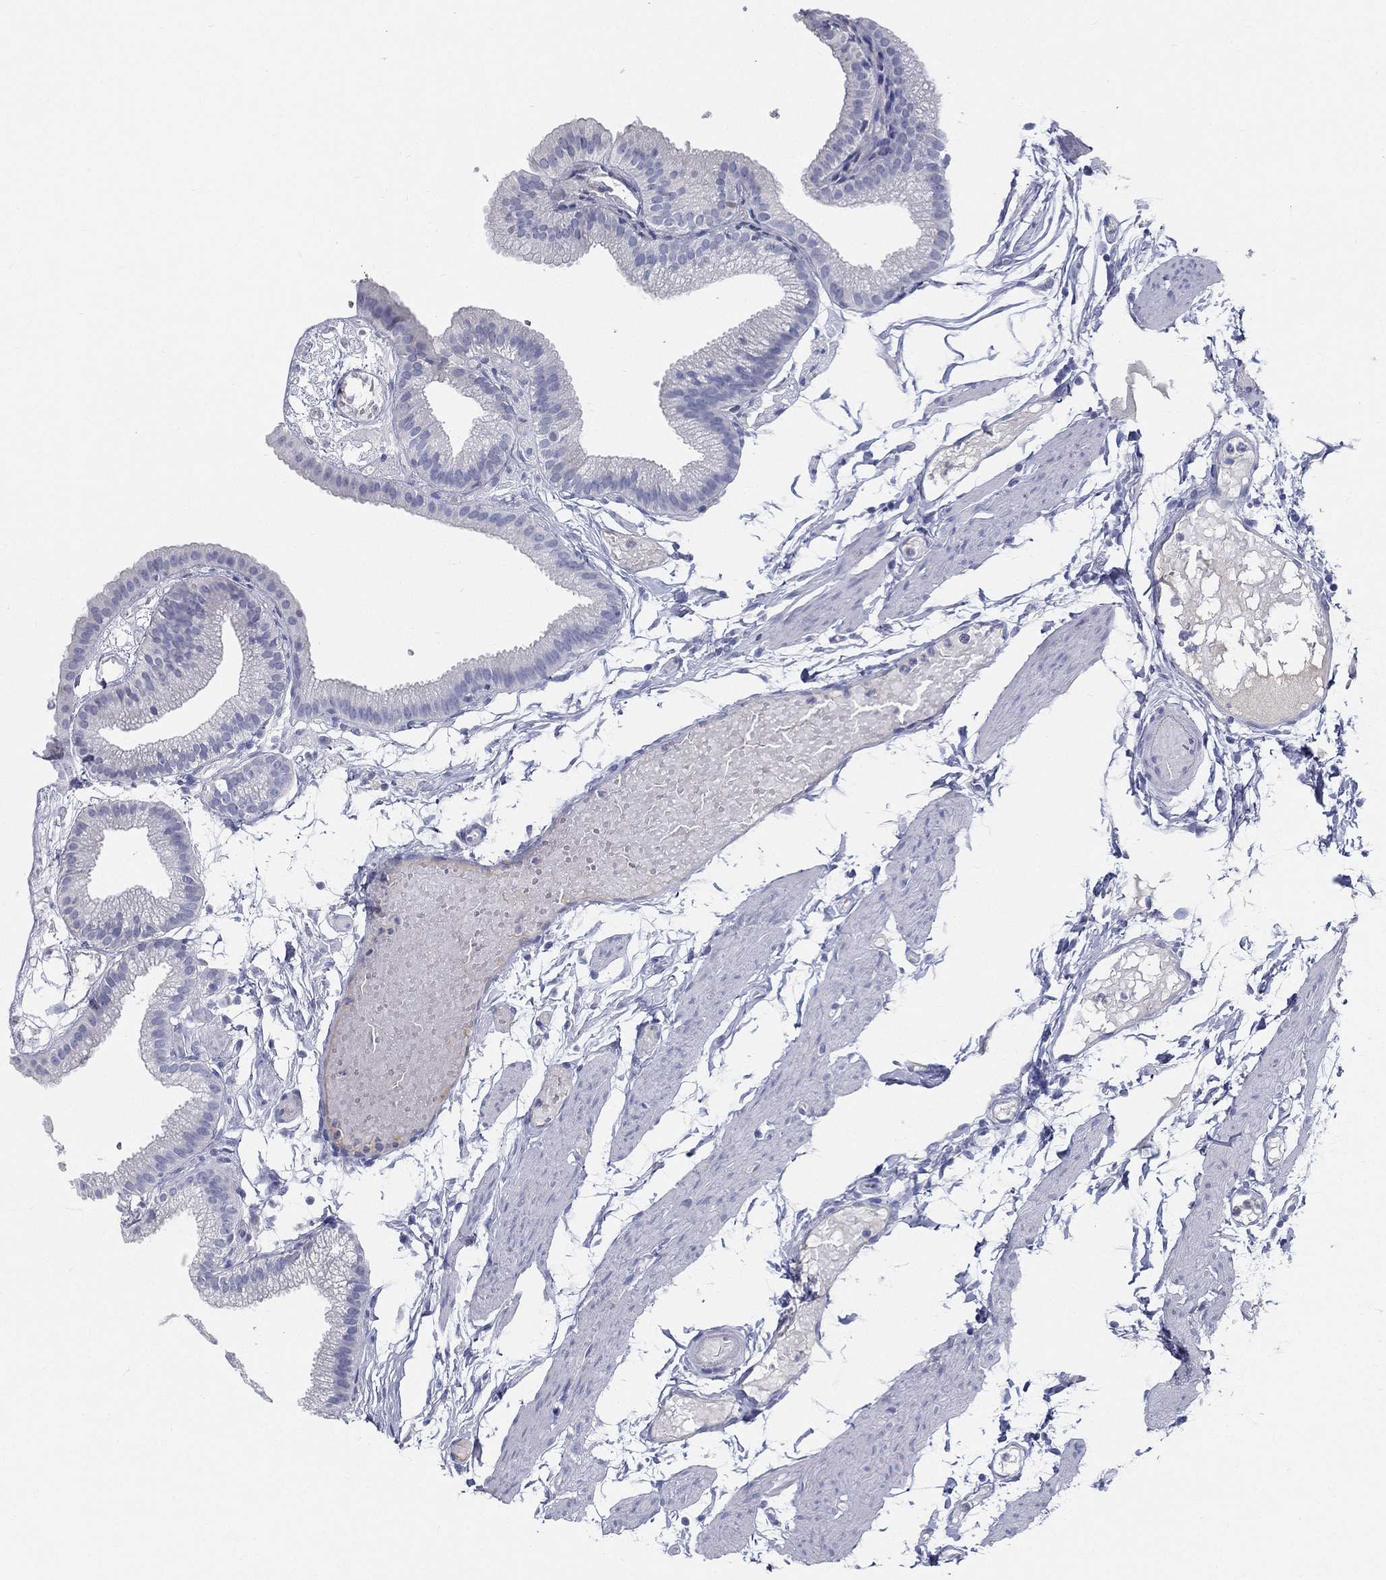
{"staining": {"intensity": "negative", "quantity": "none", "location": "none"}, "tissue": "gallbladder", "cell_type": "Glandular cells", "image_type": "normal", "snomed": [{"axis": "morphology", "description": "Normal tissue, NOS"}, {"axis": "topography", "description": "Gallbladder"}], "caption": "Immunohistochemistry (IHC) of normal gallbladder reveals no expression in glandular cells.", "gene": "STS", "patient": {"sex": "female", "age": 45}}